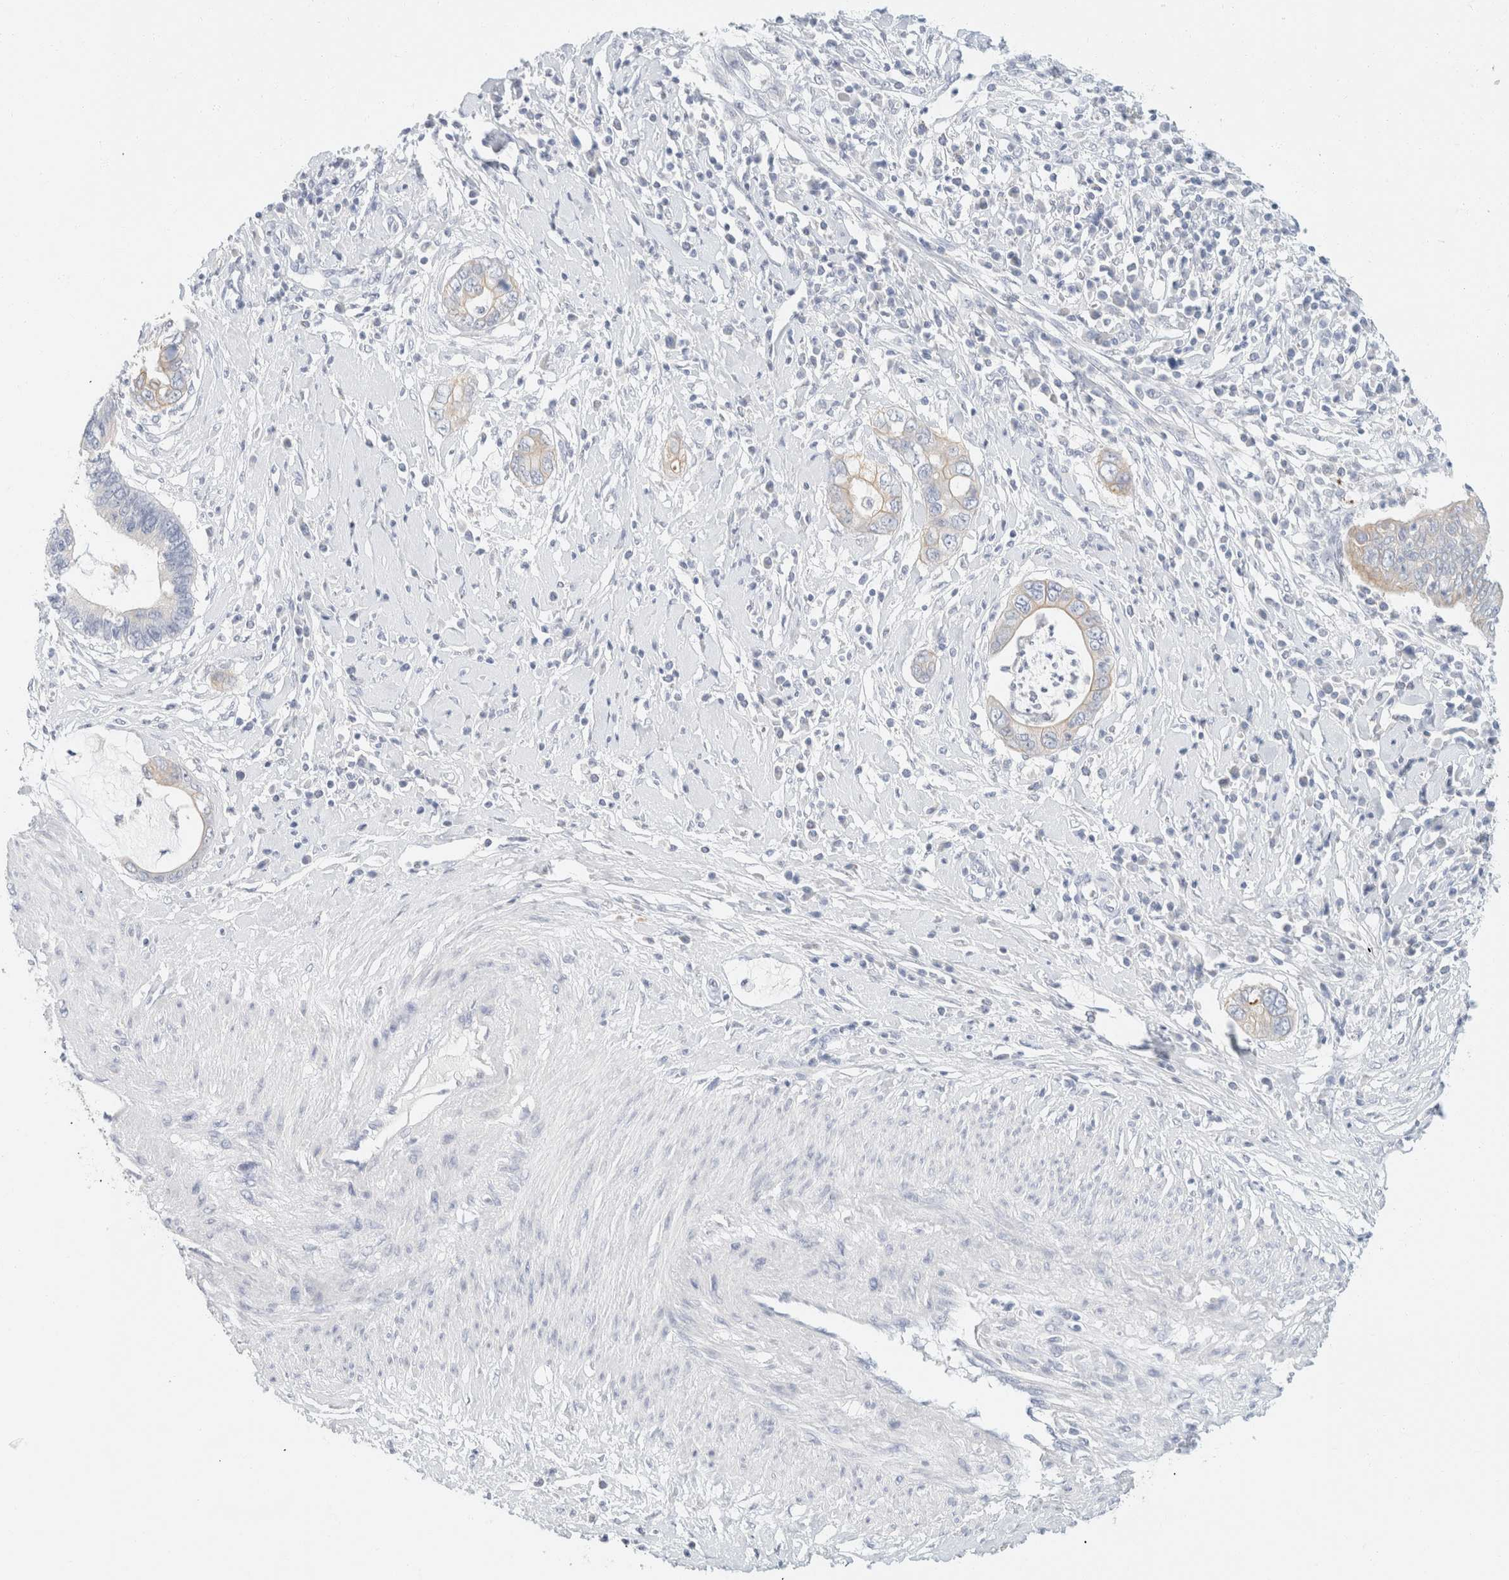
{"staining": {"intensity": "weak", "quantity": "<25%", "location": "cytoplasmic/membranous"}, "tissue": "cervical cancer", "cell_type": "Tumor cells", "image_type": "cancer", "snomed": [{"axis": "morphology", "description": "Adenocarcinoma, NOS"}, {"axis": "topography", "description": "Cervix"}], "caption": "Histopathology image shows no protein expression in tumor cells of cervical cancer (adenocarcinoma) tissue.", "gene": "KRT20", "patient": {"sex": "female", "age": 44}}